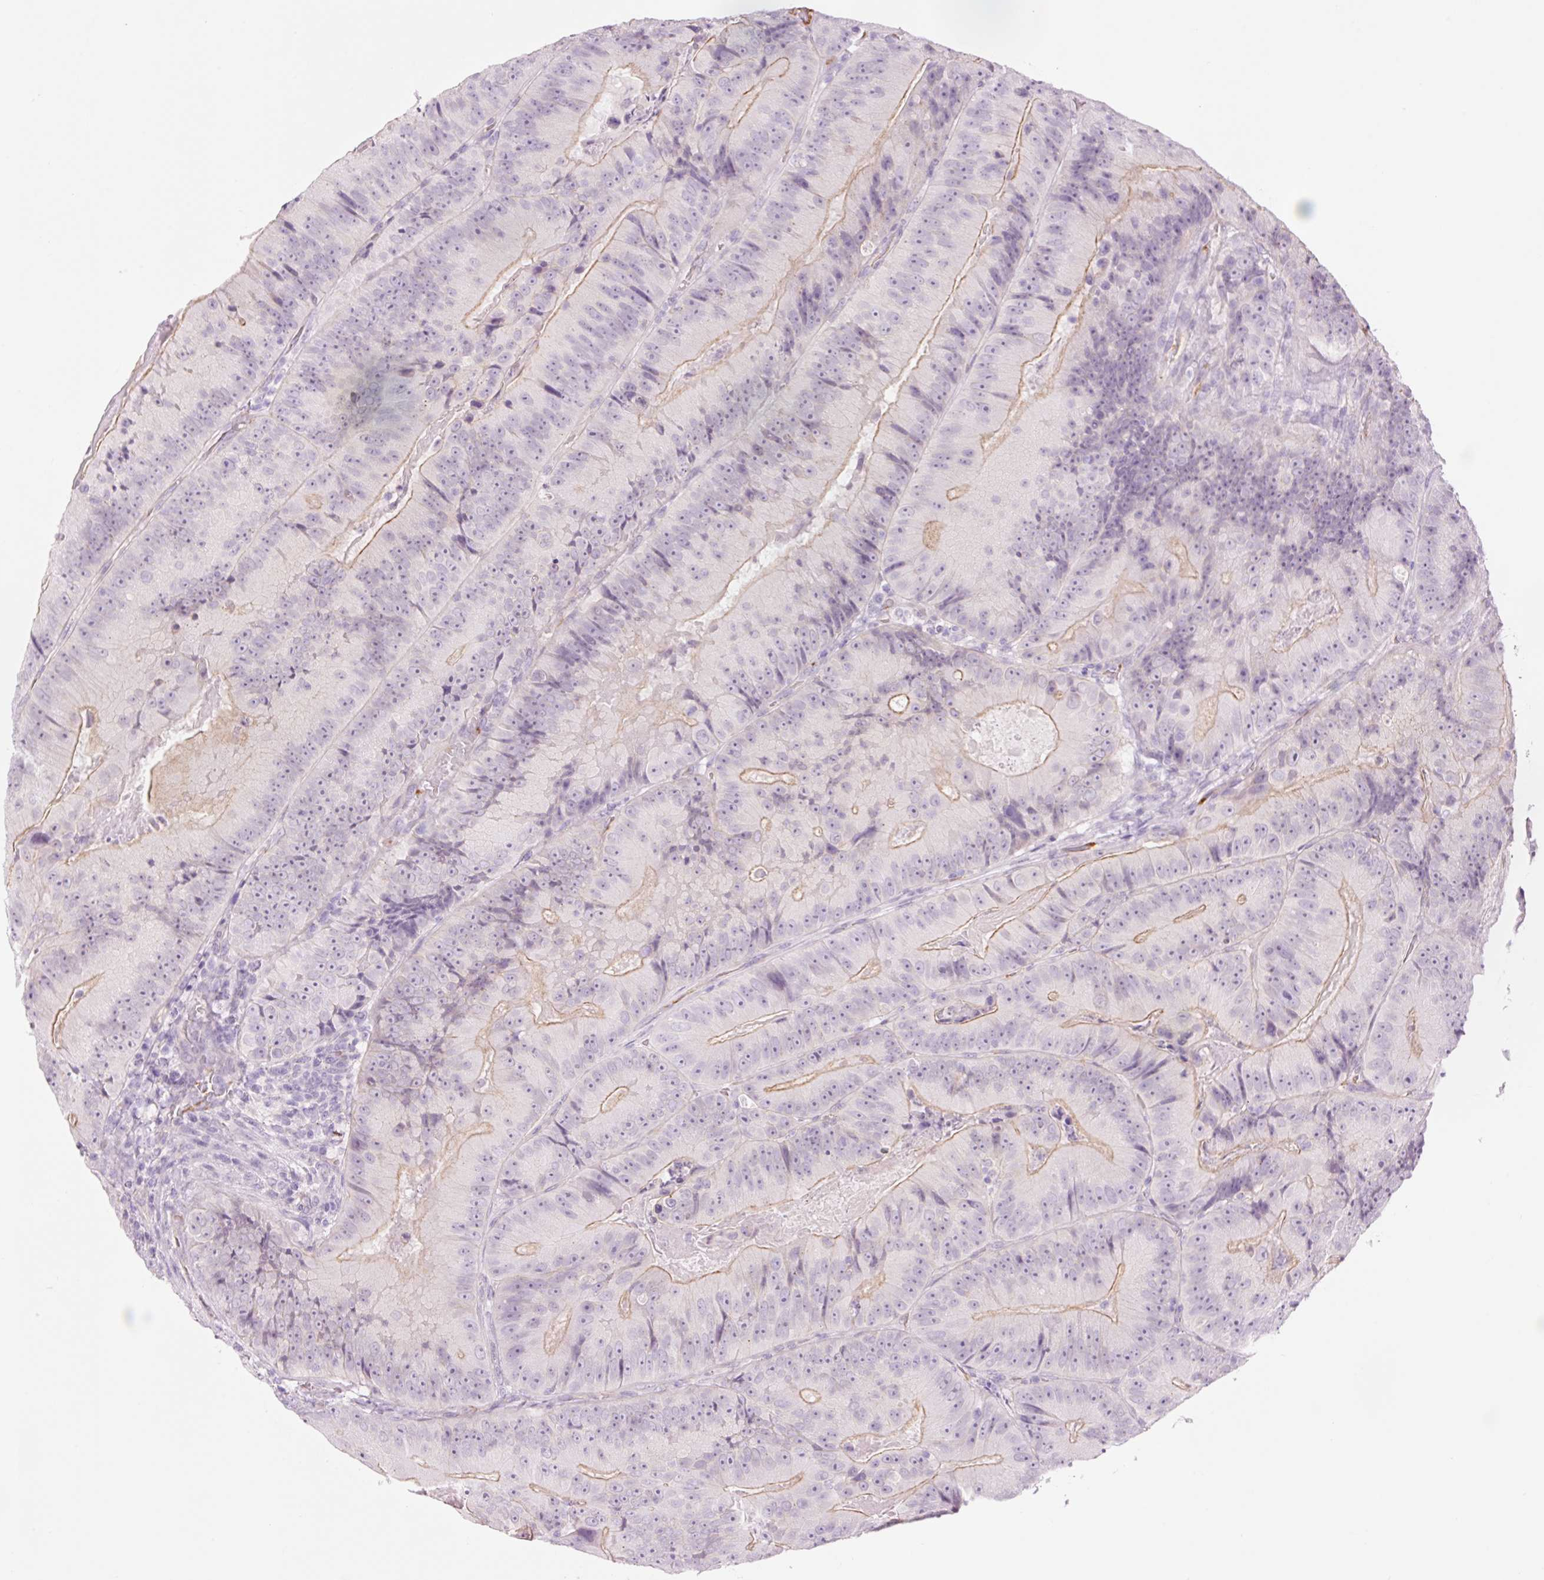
{"staining": {"intensity": "weak", "quantity": "25%-75%", "location": "cytoplasmic/membranous"}, "tissue": "colorectal cancer", "cell_type": "Tumor cells", "image_type": "cancer", "snomed": [{"axis": "morphology", "description": "Adenocarcinoma, NOS"}, {"axis": "topography", "description": "Colon"}], "caption": "Colorectal cancer (adenocarcinoma) stained for a protein (brown) demonstrates weak cytoplasmic/membranous positive positivity in approximately 25%-75% of tumor cells.", "gene": "HSPA4L", "patient": {"sex": "female", "age": 86}}